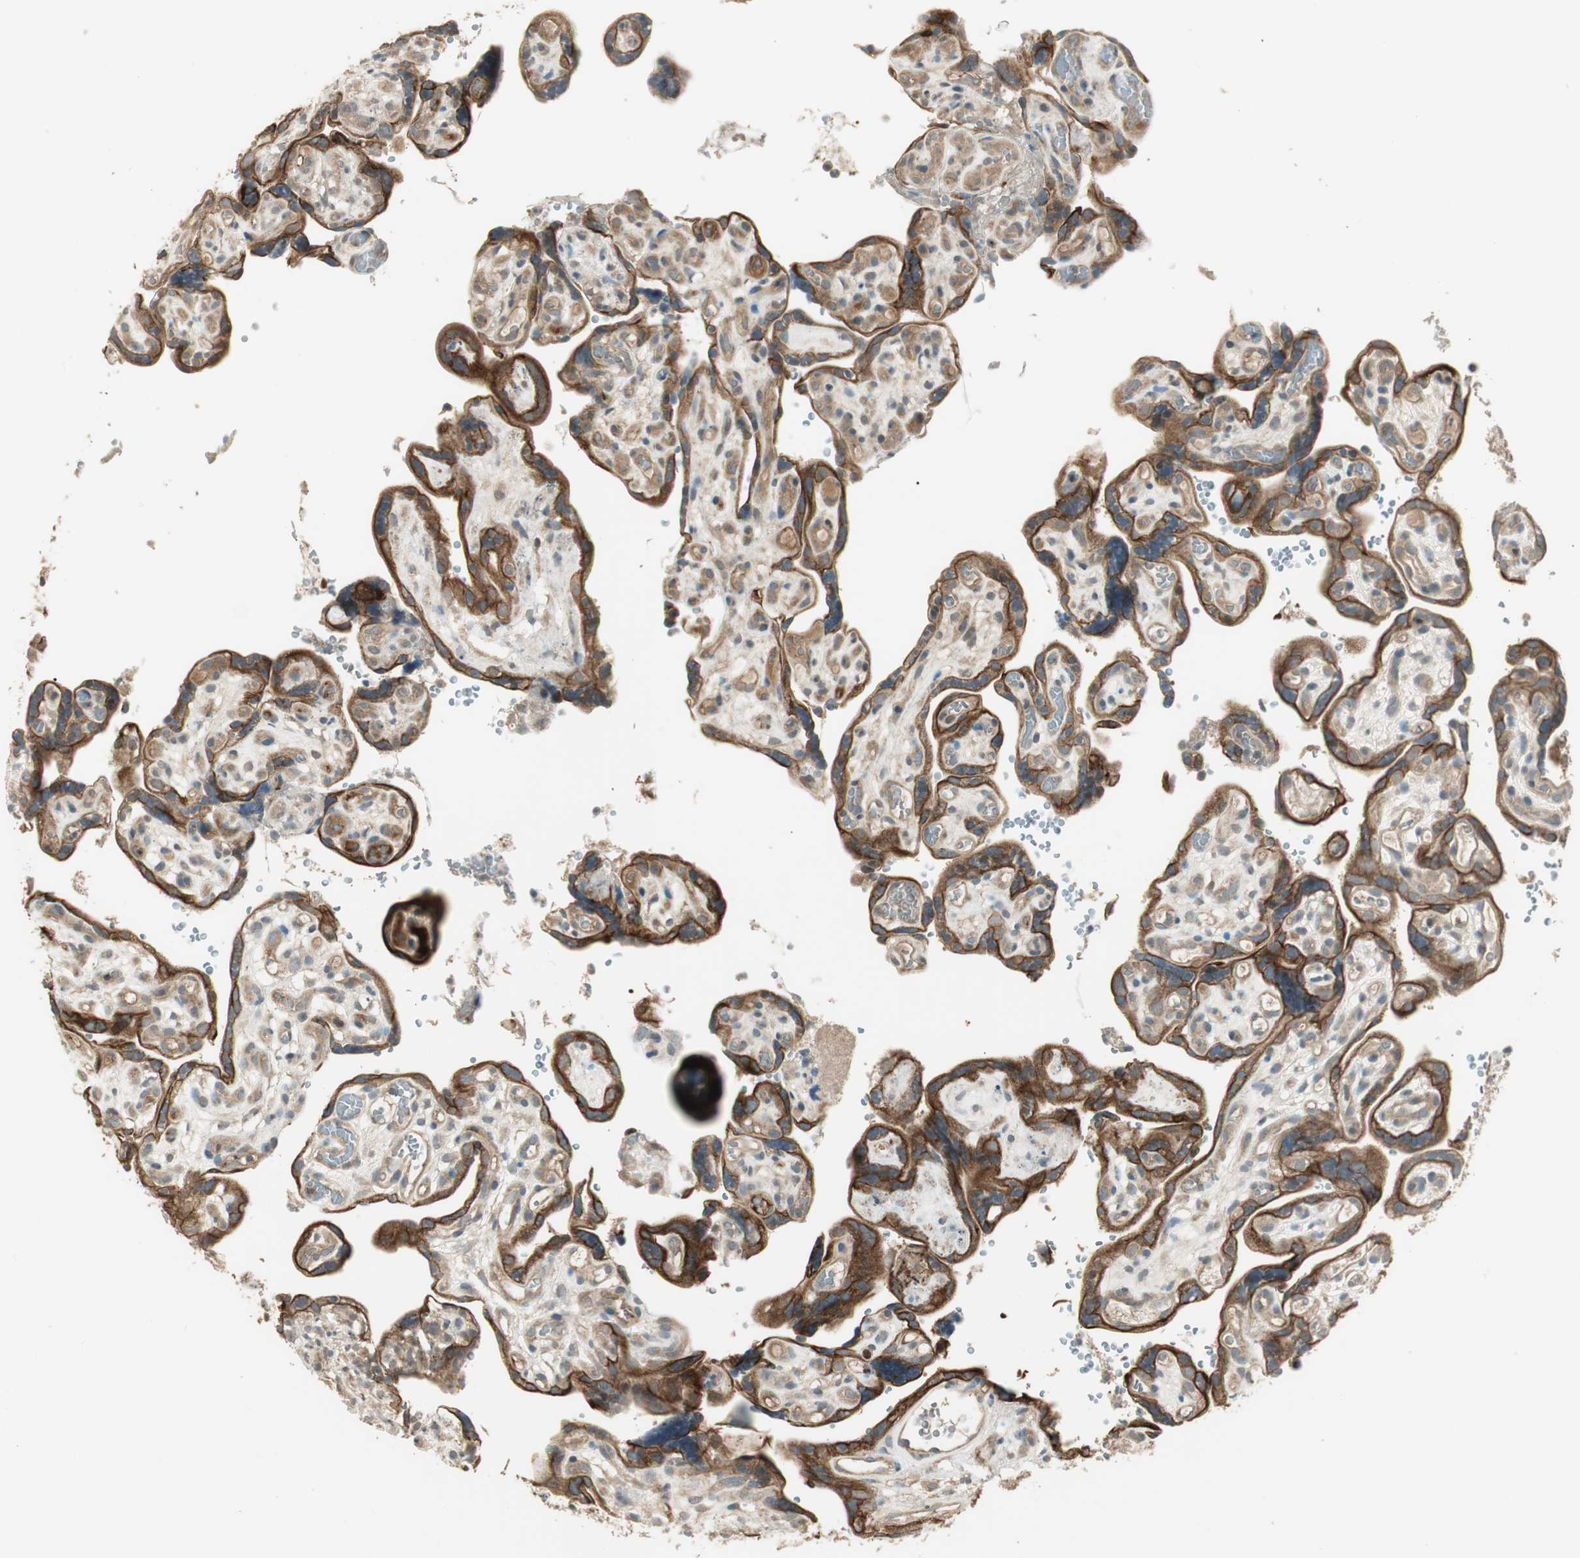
{"staining": {"intensity": "strong", "quantity": ">75%", "location": "cytoplasmic/membranous"}, "tissue": "placenta", "cell_type": "Trophoblastic cells", "image_type": "normal", "snomed": [{"axis": "morphology", "description": "Normal tissue, NOS"}, {"axis": "topography", "description": "Placenta"}], "caption": "High-power microscopy captured an immunohistochemistry (IHC) photomicrograph of benign placenta, revealing strong cytoplasmic/membranous expression in approximately >75% of trophoblastic cells.", "gene": "PFDN5", "patient": {"sex": "female", "age": 30}}